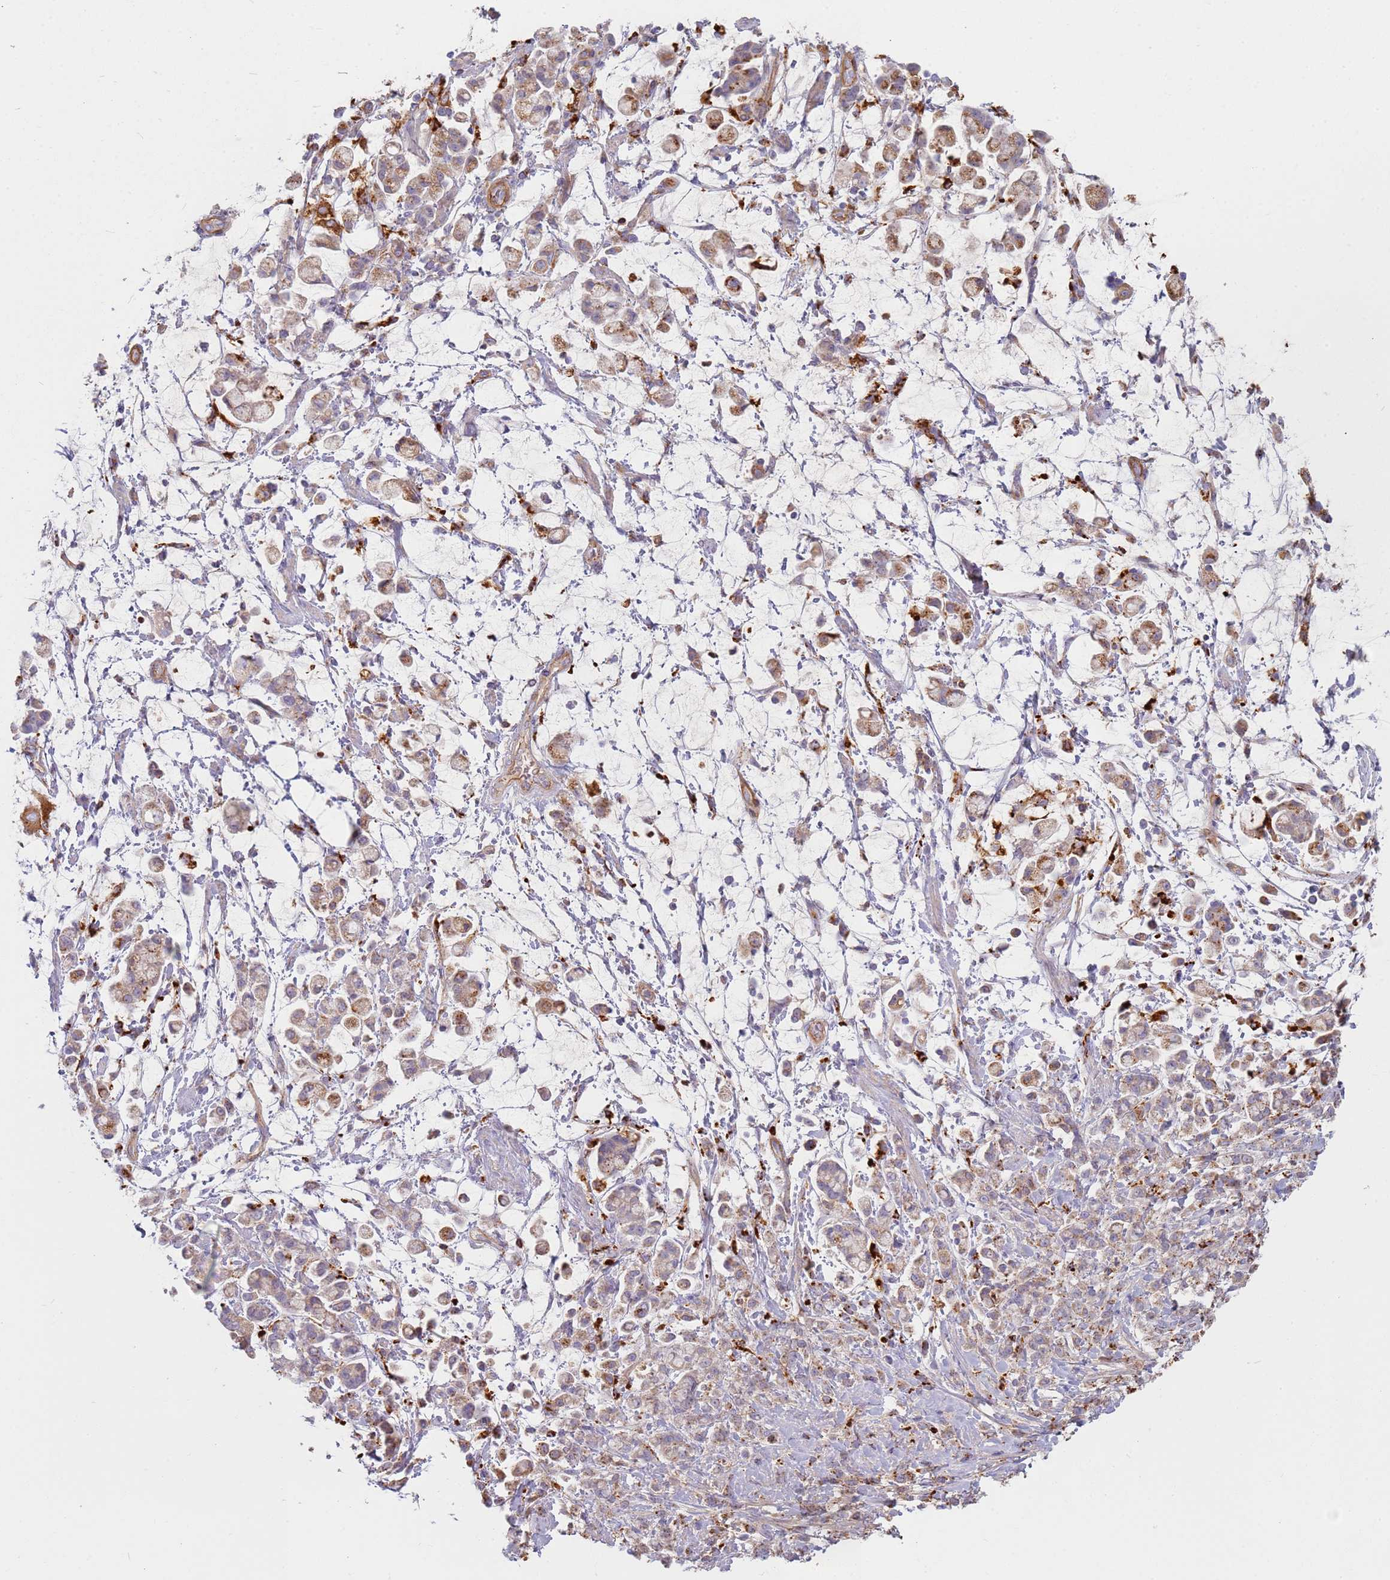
{"staining": {"intensity": "weak", "quantity": ">75%", "location": "cytoplasmic/membranous"}, "tissue": "stomach cancer", "cell_type": "Tumor cells", "image_type": "cancer", "snomed": [{"axis": "morphology", "description": "Adenocarcinoma, NOS"}, {"axis": "topography", "description": "Stomach"}], "caption": "Immunohistochemistry of stomach adenocarcinoma exhibits low levels of weak cytoplasmic/membranous staining in approximately >75% of tumor cells. (IHC, brightfield microscopy, high magnification).", "gene": "TMEM229B", "patient": {"sex": "female", "age": 60}}